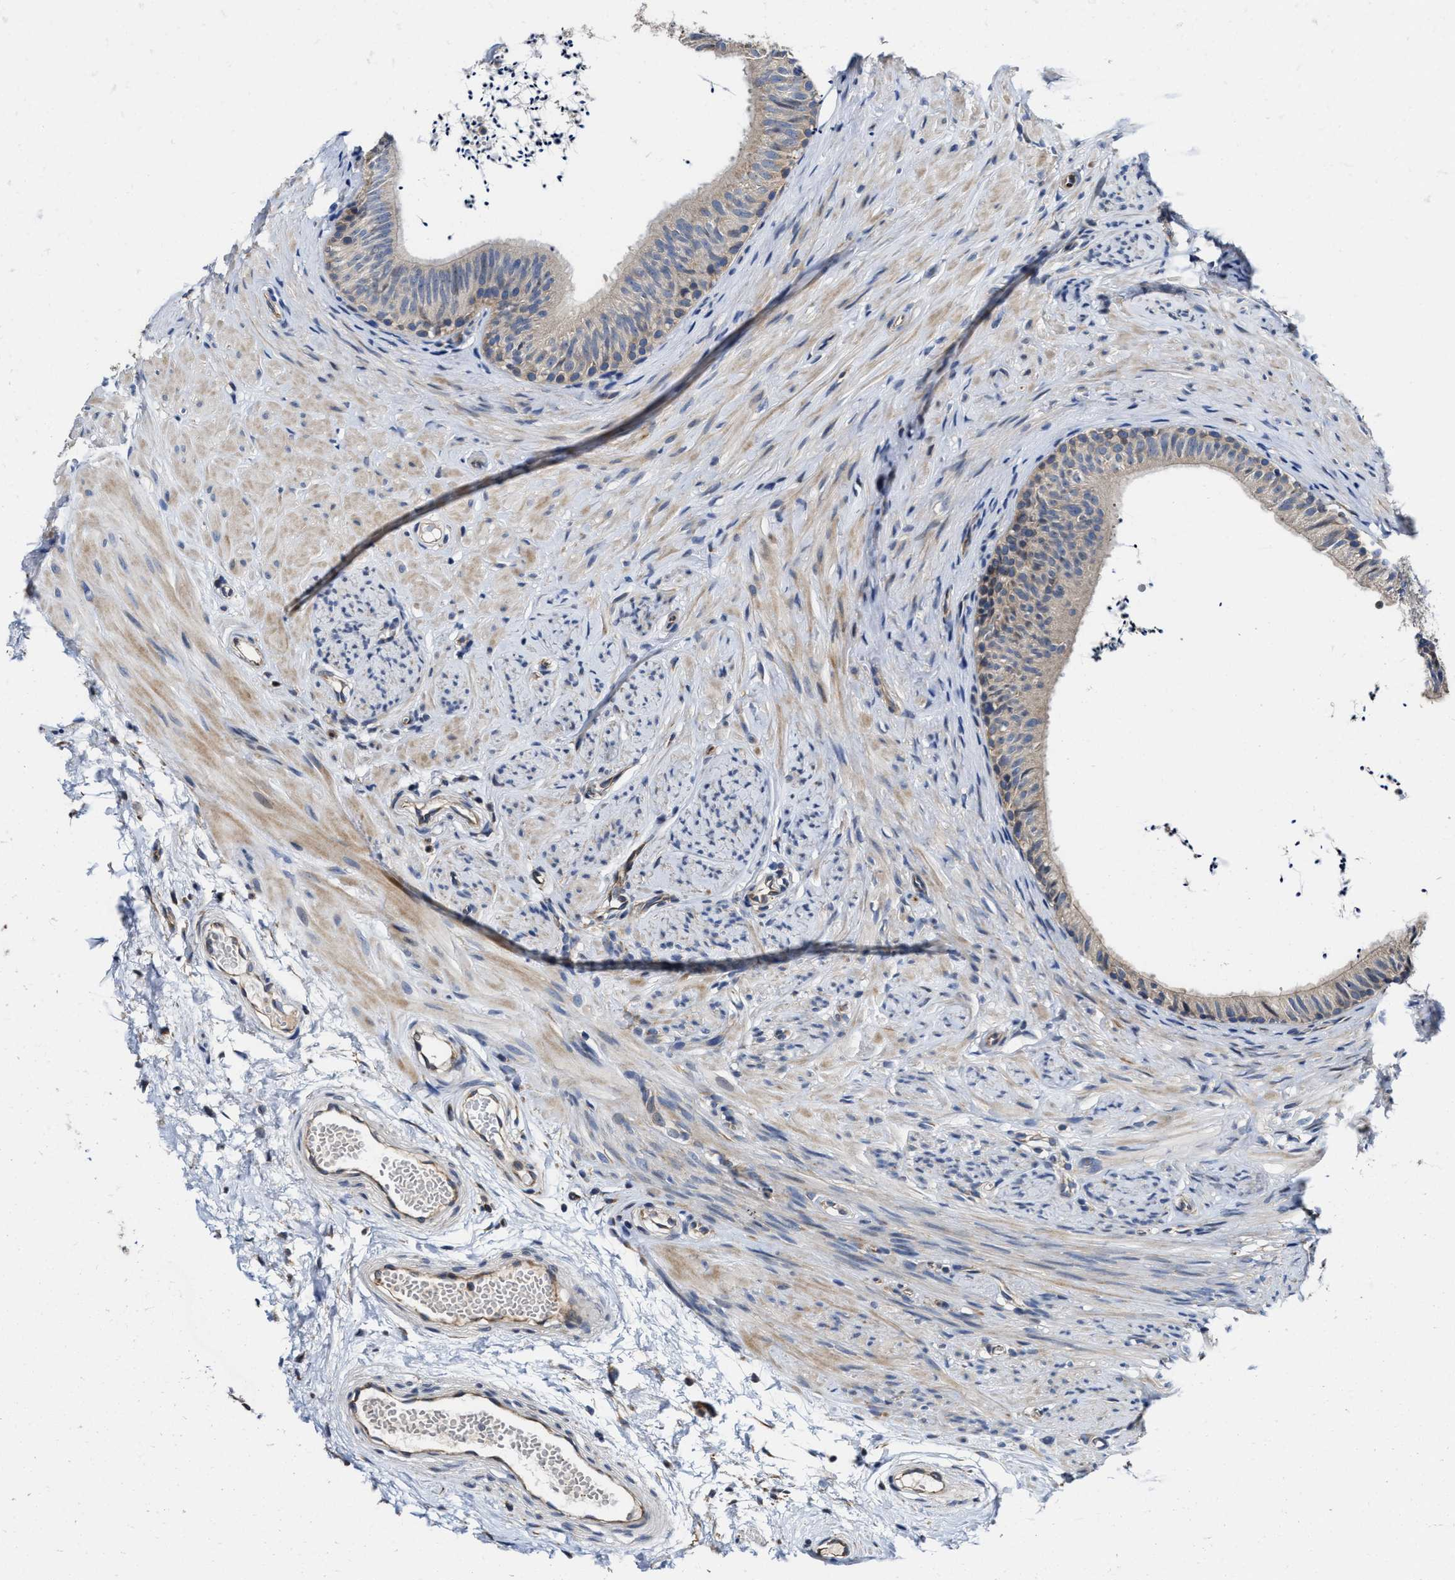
{"staining": {"intensity": "weak", "quantity": "<25%", "location": "cytoplasmic/membranous"}, "tissue": "epididymis", "cell_type": "Glandular cells", "image_type": "normal", "snomed": [{"axis": "morphology", "description": "Normal tissue, NOS"}, {"axis": "topography", "description": "Epididymis"}], "caption": "High magnification brightfield microscopy of unremarkable epididymis stained with DAB (3,3'-diaminobenzidine) (brown) and counterstained with hematoxylin (blue): glandular cells show no significant positivity. (Stains: DAB immunohistochemistry with hematoxylin counter stain, Microscopy: brightfield microscopy at high magnification).", "gene": "TRAF6", "patient": {"sex": "male", "age": 56}}